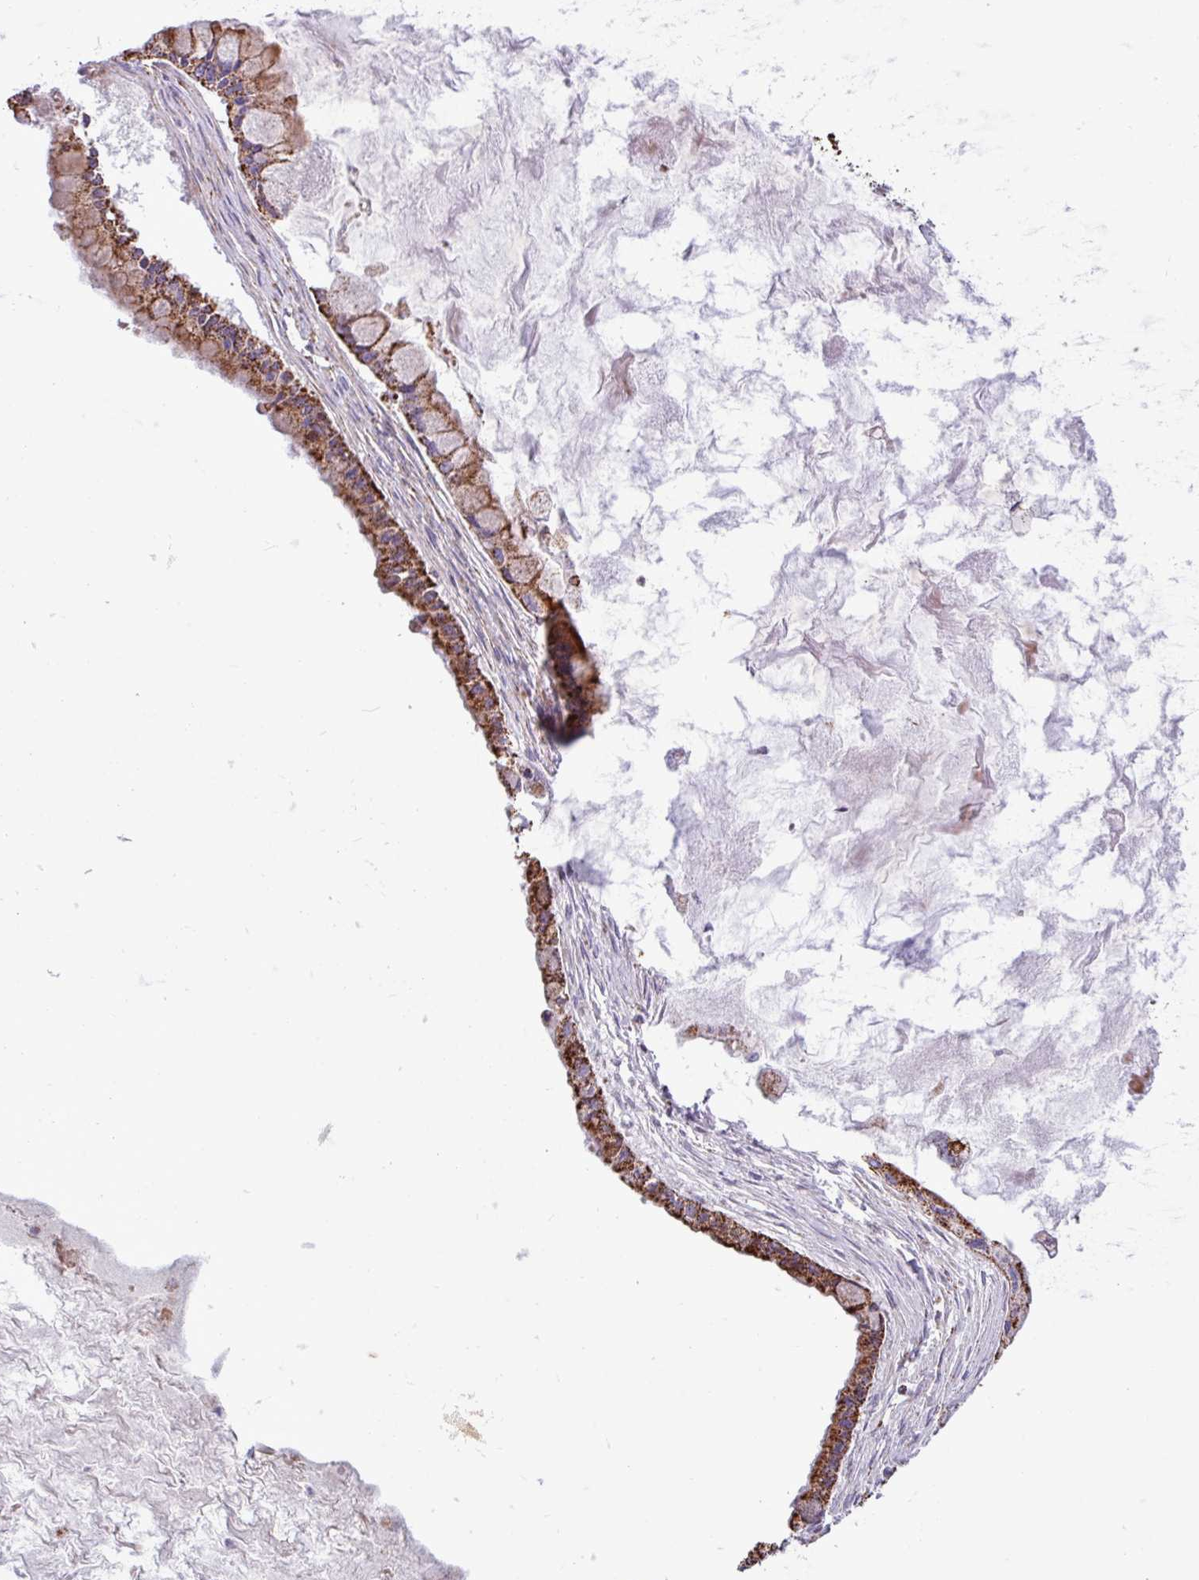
{"staining": {"intensity": "strong", "quantity": ">75%", "location": "cytoplasmic/membranous"}, "tissue": "ovarian cancer", "cell_type": "Tumor cells", "image_type": "cancer", "snomed": [{"axis": "morphology", "description": "Cystadenocarcinoma, mucinous, NOS"}, {"axis": "topography", "description": "Ovary"}], "caption": "Ovarian mucinous cystadenocarcinoma tissue exhibits strong cytoplasmic/membranous staining in approximately >75% of tumor cells, visualized by immunohistochemistry.", "gene": "RTL3", "patient": {"sex": "female", "age": 63}}